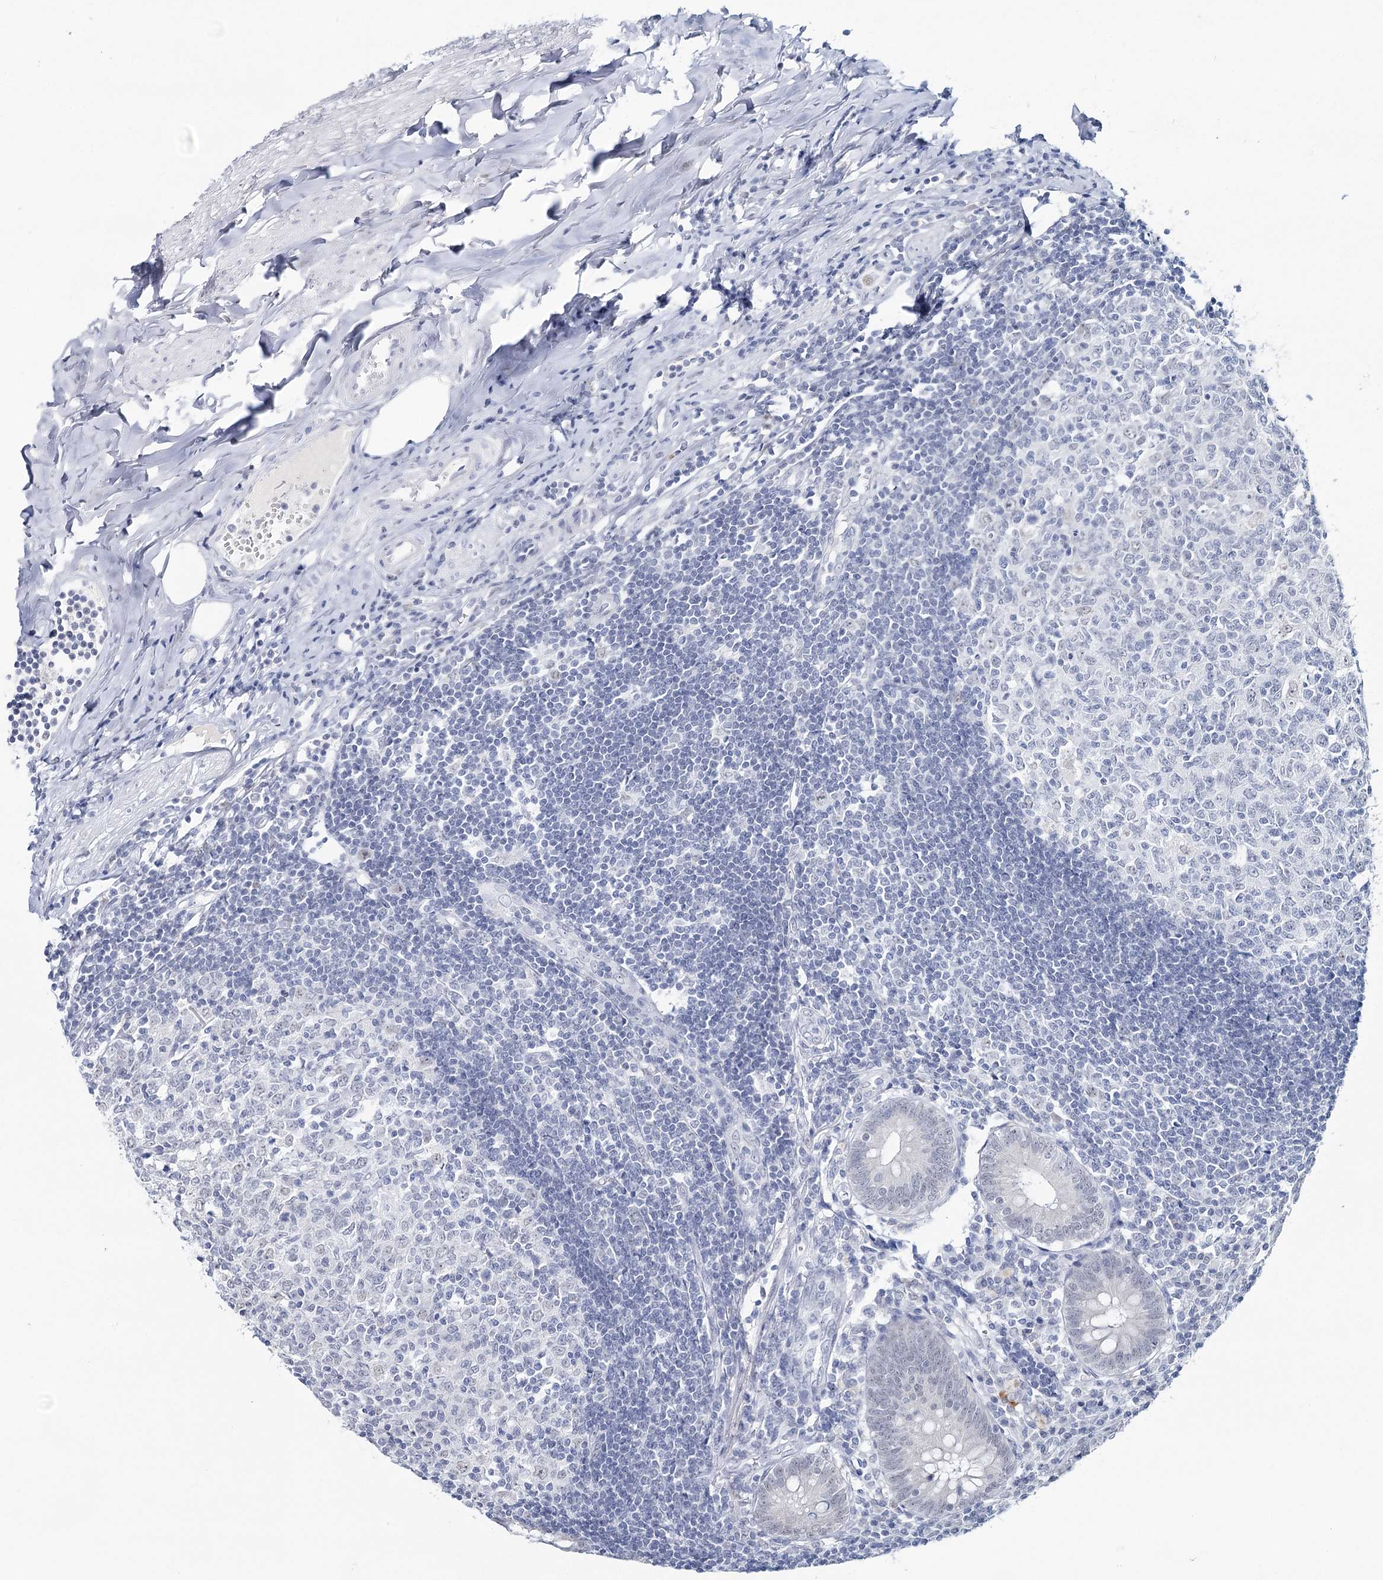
{"staining": {"intensity": "weak", "quantity": "<25%", "location": "nuclear"}, "tissue": "appendix", "cell_type": "Glandular cells", "image_type": "normal", "snomed": [{"axis": "morphology", "description": "Normal tissue, NOS"}, {"axis": "topography", "description": "Appendix"}], "caption": "Image shows no significant protein positivity in glandular cells of unremarkable appendix. (IHC, brightfield microscopy, high magnification).", "gene": "ZC3H8", "patient": {"sex": "female", "age": 54}}